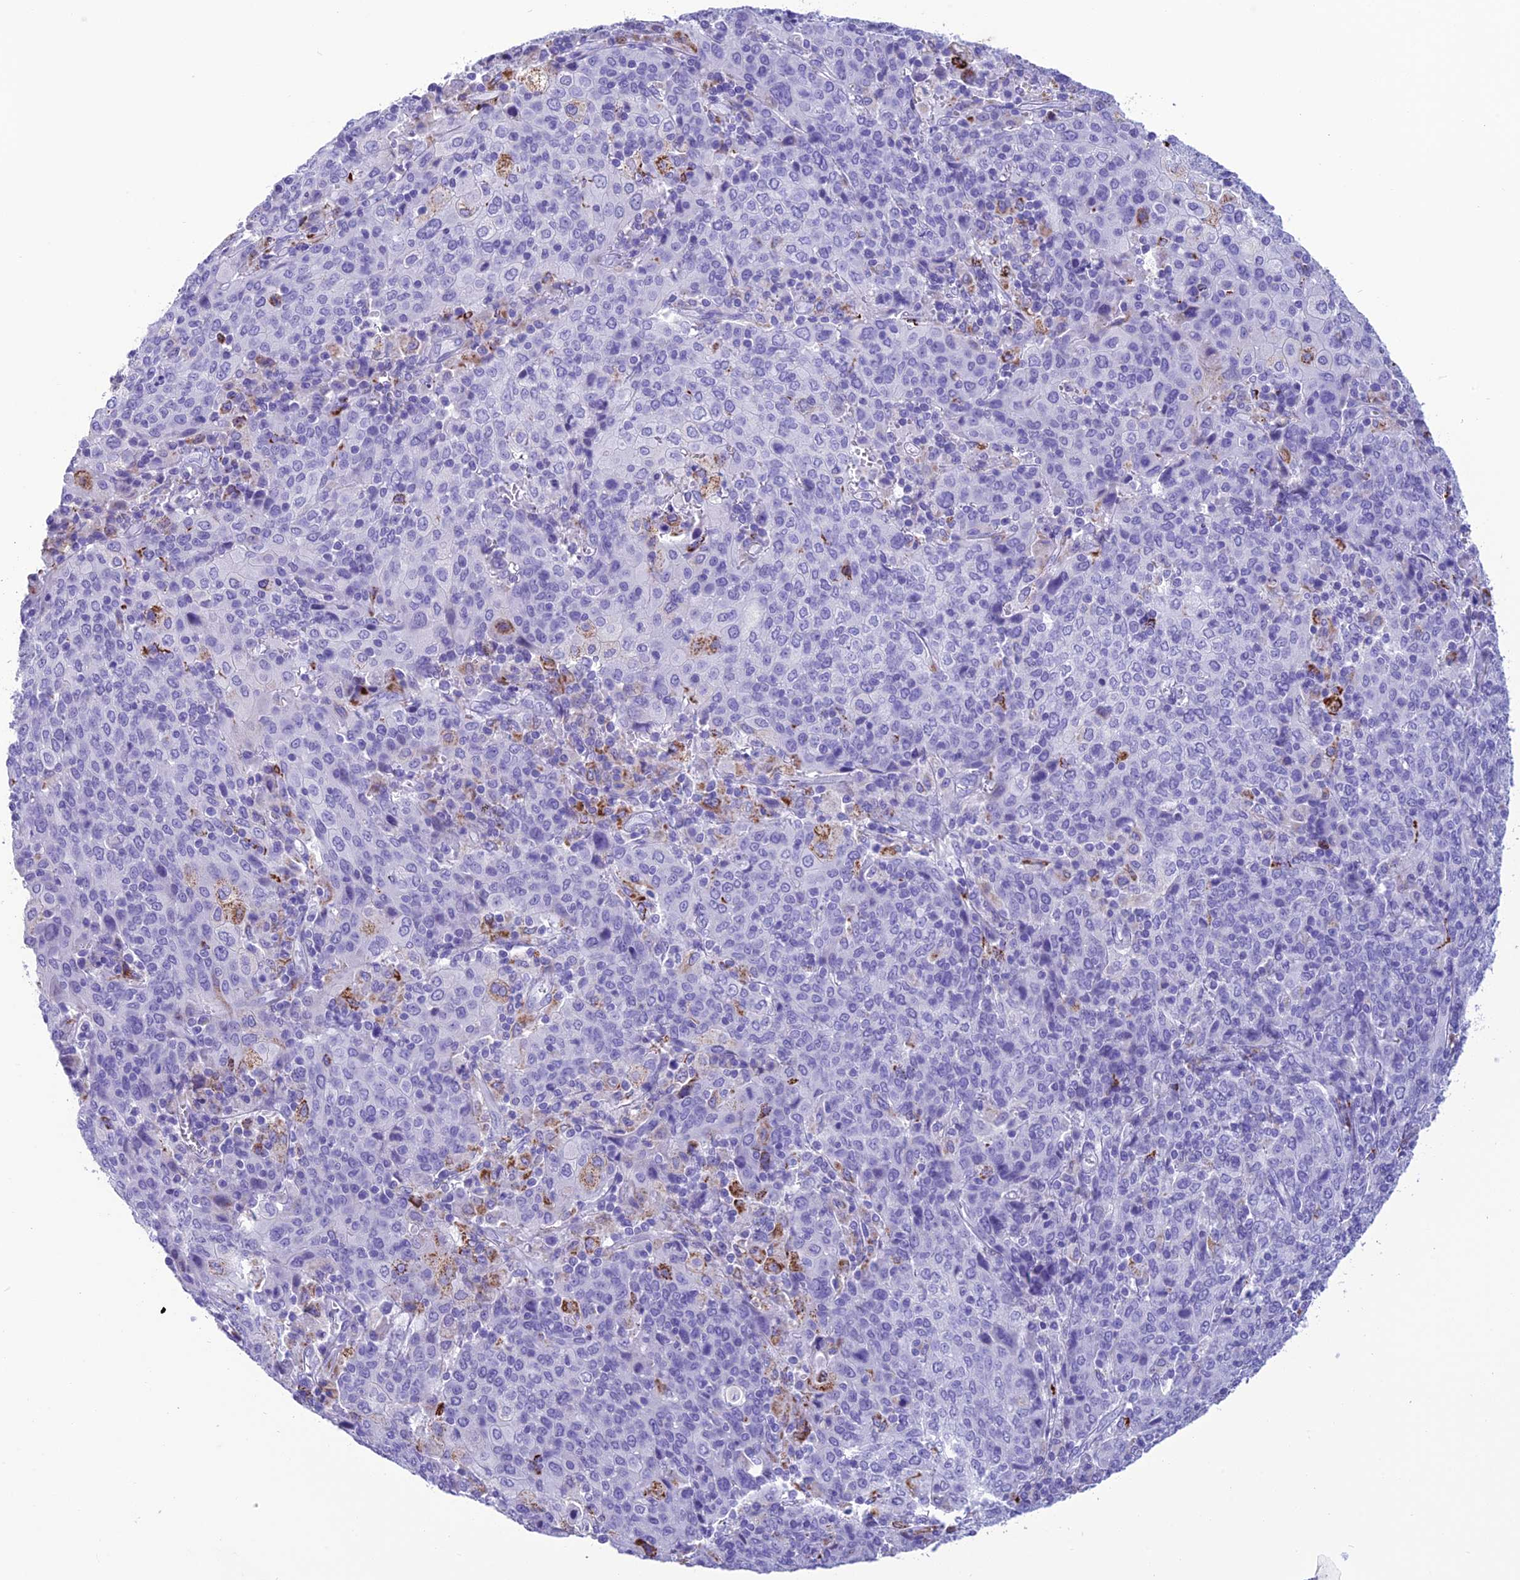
{"staining": {"intensity": "moderate", "quantity": "<25%", "location": "cytoplasmic/membranous"}, "tissue": "cervical cancer", "cell_type": "Tumor cells", "image_type": "cancer", "snomed": [{"axis": "morphology", "description": "Squamous cell carcinoma, NOS"}, {"axis": "topography", "description": "Cervix"}], "caption": "IHC staining of cervical cancer (squamous cell carcinoma), which displays low levels of moderate cytoplasmic/membranous staining in about <25% of tumor cells indicating moderate cytoplasmic/membranous protein positivity. The staining was performed using DAB (3,3'-diaminobenzidine) (brown) for protein detection and nuclei were counterstained in hematoxylin (blue).", "gene": "TRAM1L1", "patient": {"sex": "female", "age": 67}}